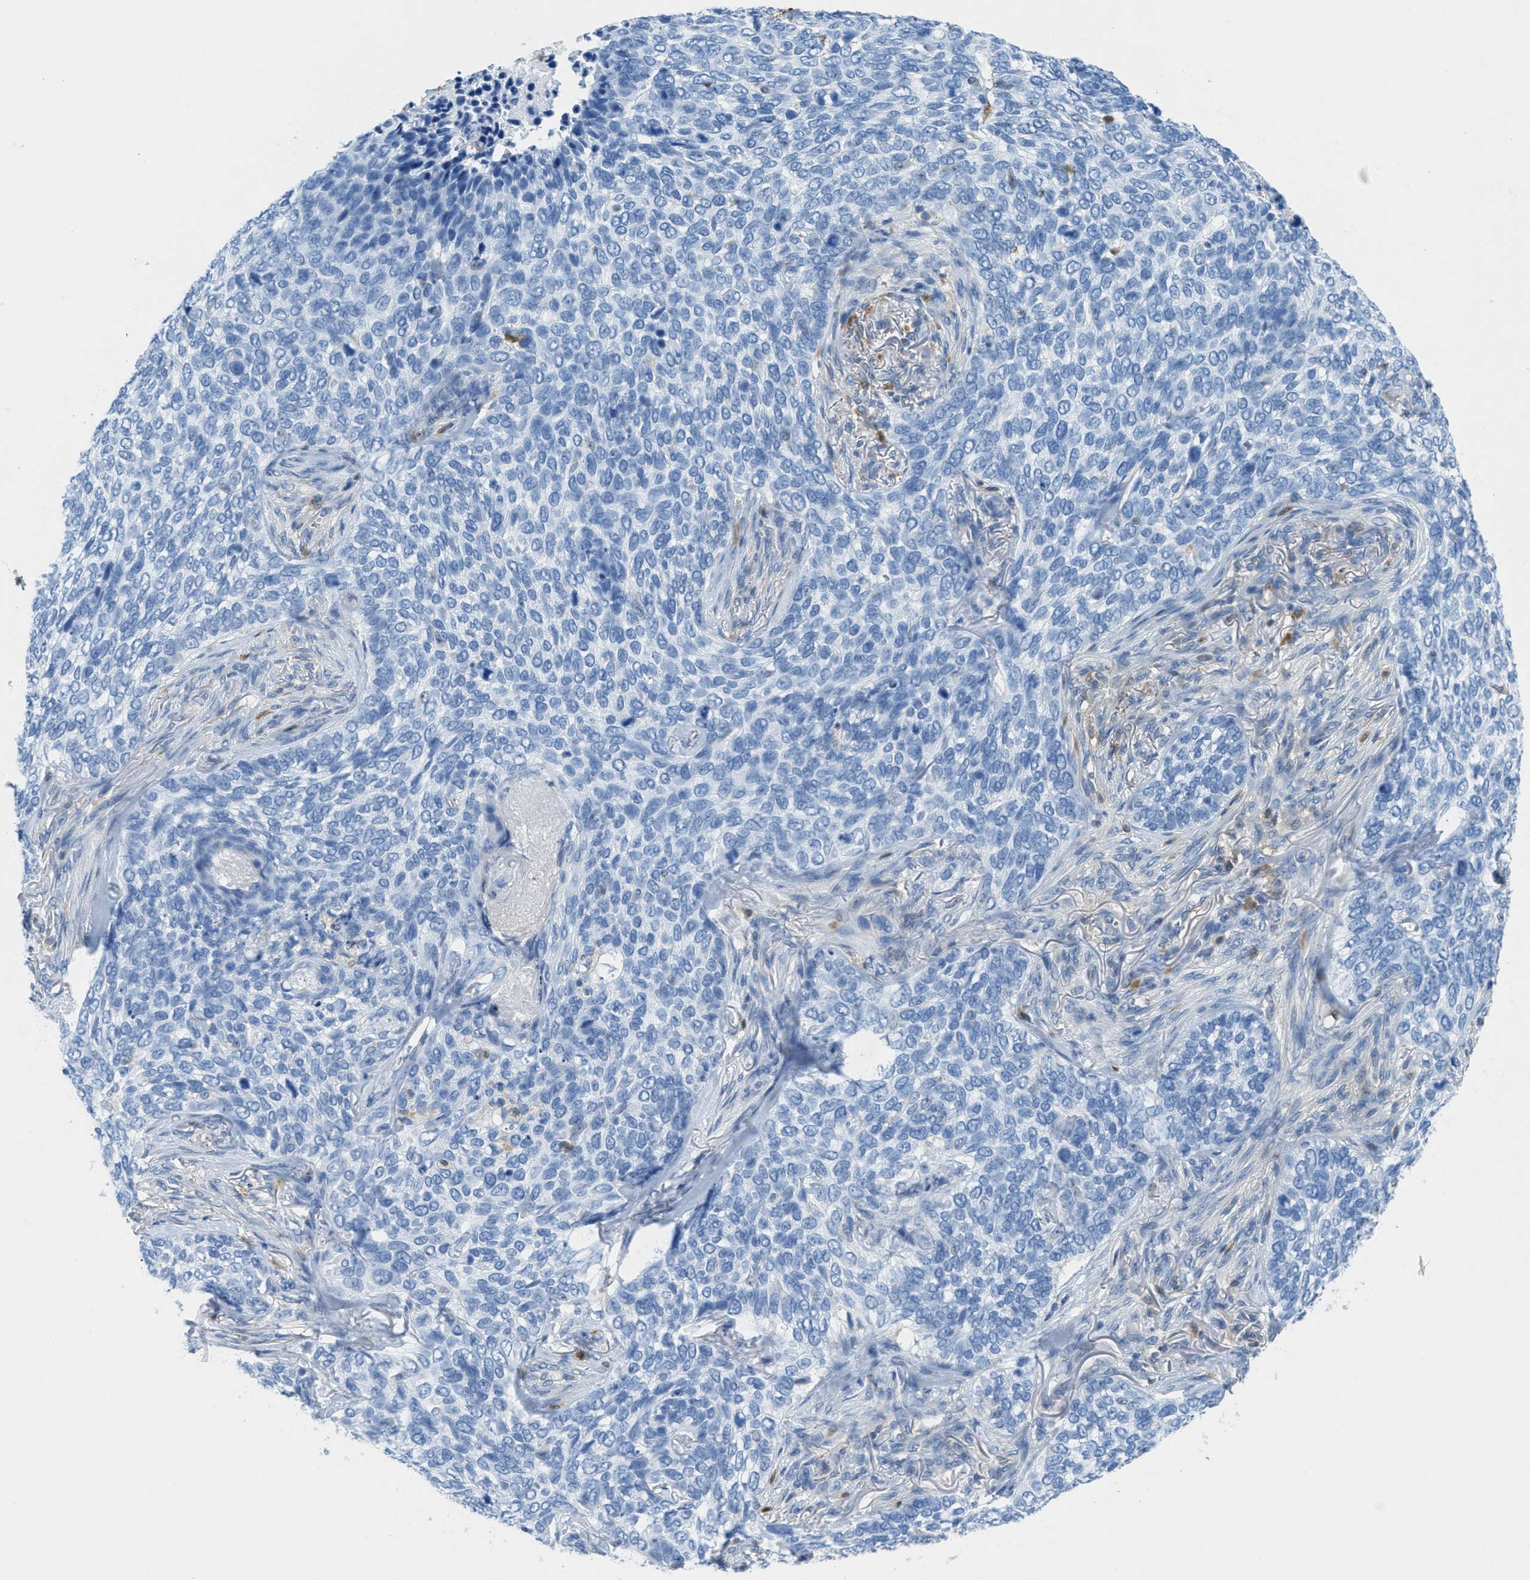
{"staining": {"intensity": "negative", "quantity": "none", "location": "none"}, "tissue": "skin cancer", "cell_type": "Tumor cells", "image_type": "cancer", "snomed": [{"axis": "morphology", "description": "Basal cell carcinoma"}, {"axis": "topography", "description": "Skin"}], "caption": "An IHC micrograph of skin cancer is shown. There is no staining in tumor cells of skin cancer.", "gene": "SERPINB1", "patient": {"sex": "female", "age": 64}}